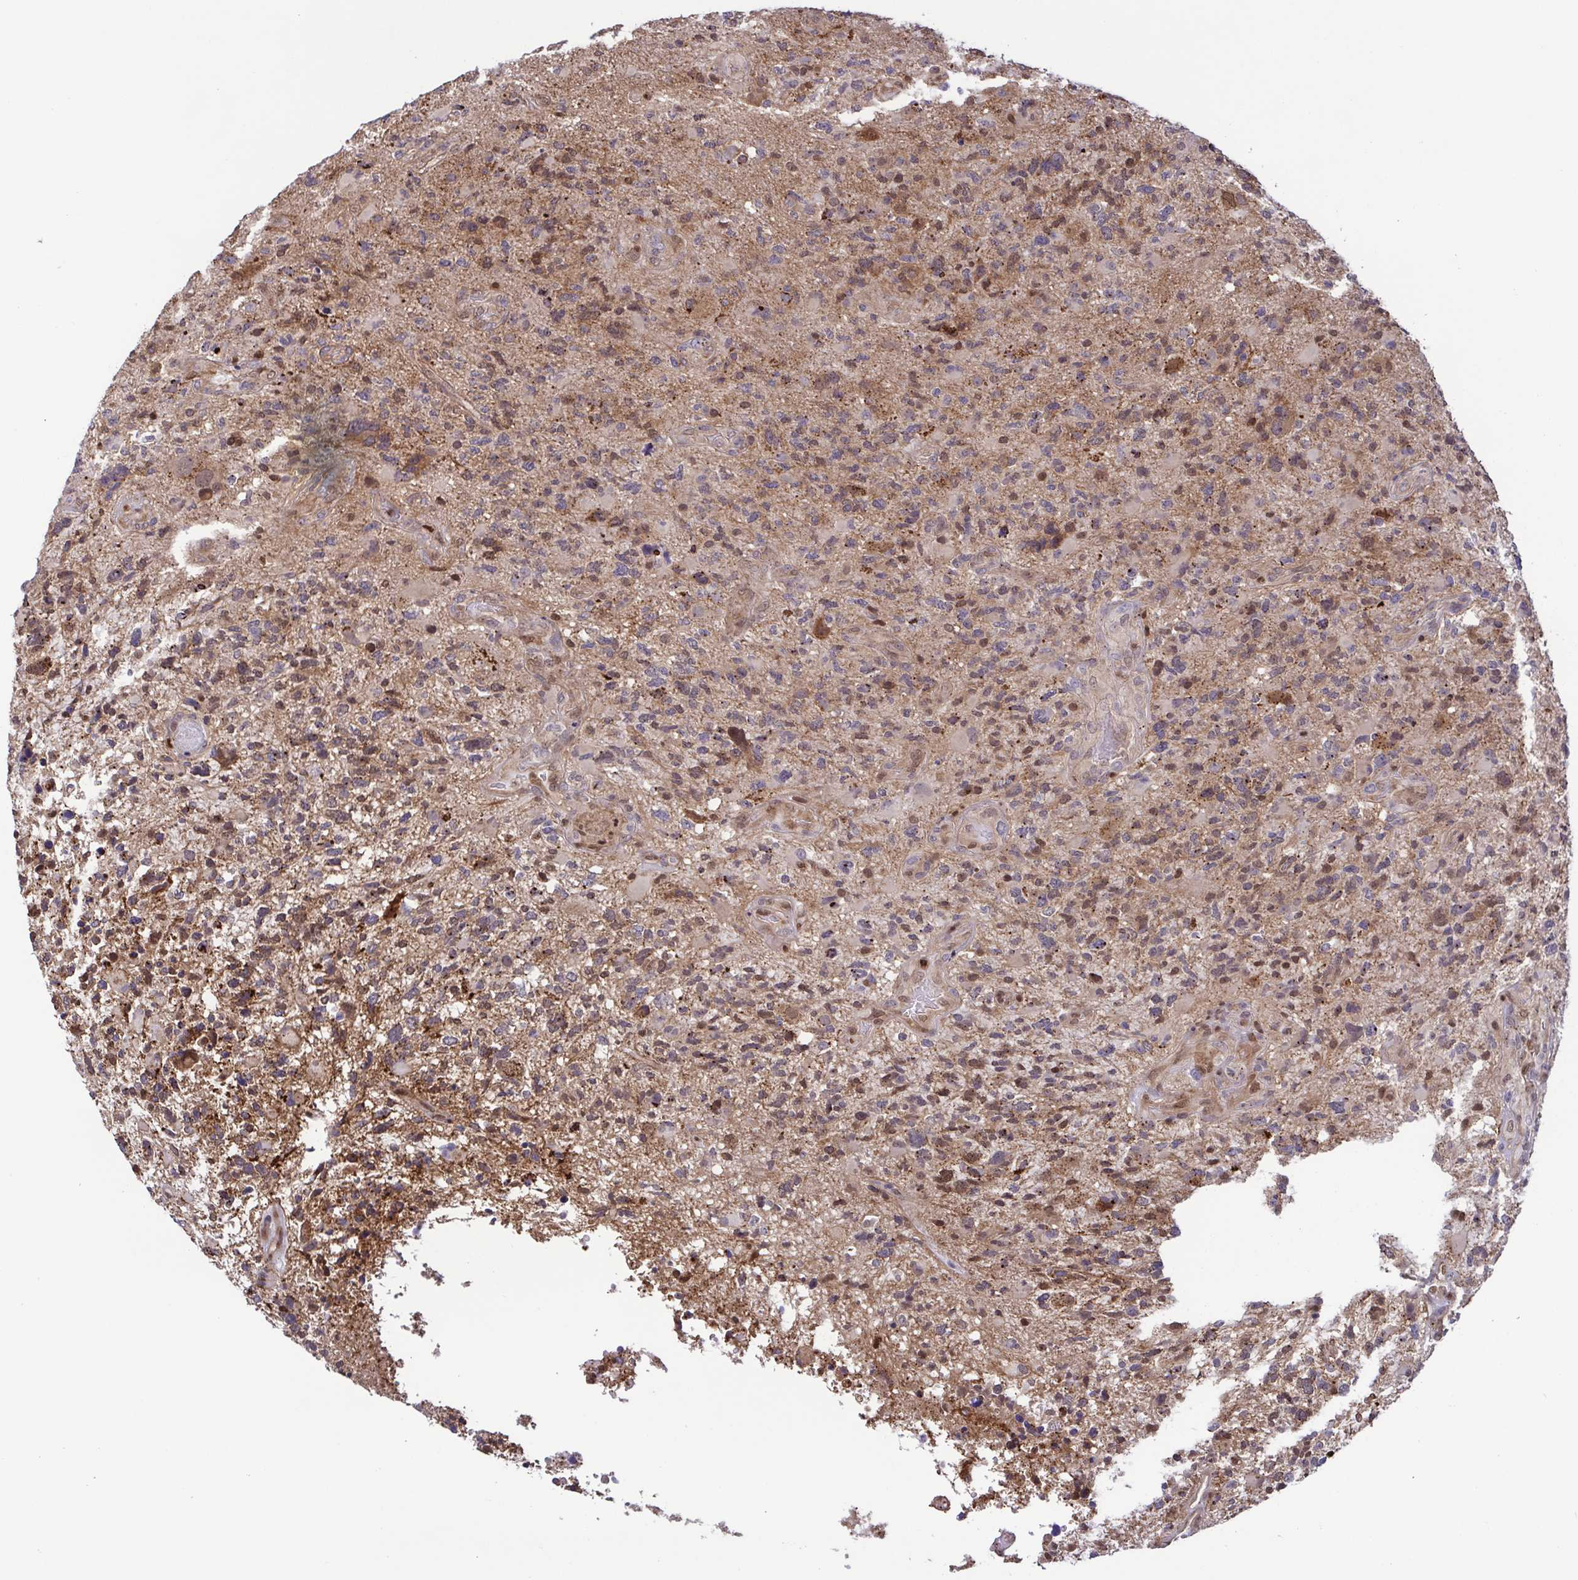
{"staining": {"intensity": "moderate", "quantity": "25%-75%", "location": "cytoplasmic/membranous"}, "tissue": "glioma", "cell_type": "Tumor cells", "image_type": "cancer", "snomed": [{"axis": "morphology", "description": "Glioma, malignant, High grade"}, {"axis": "topography", "description": "Brain"}], "caption": "Tumor cells reveal moderate cytoplasmic/membranous positivity in about 25%-75% of cells in malignant high-grade glioma.", "gene": "CHMP1B", "patient": {"sex": "female", "age": 71}}